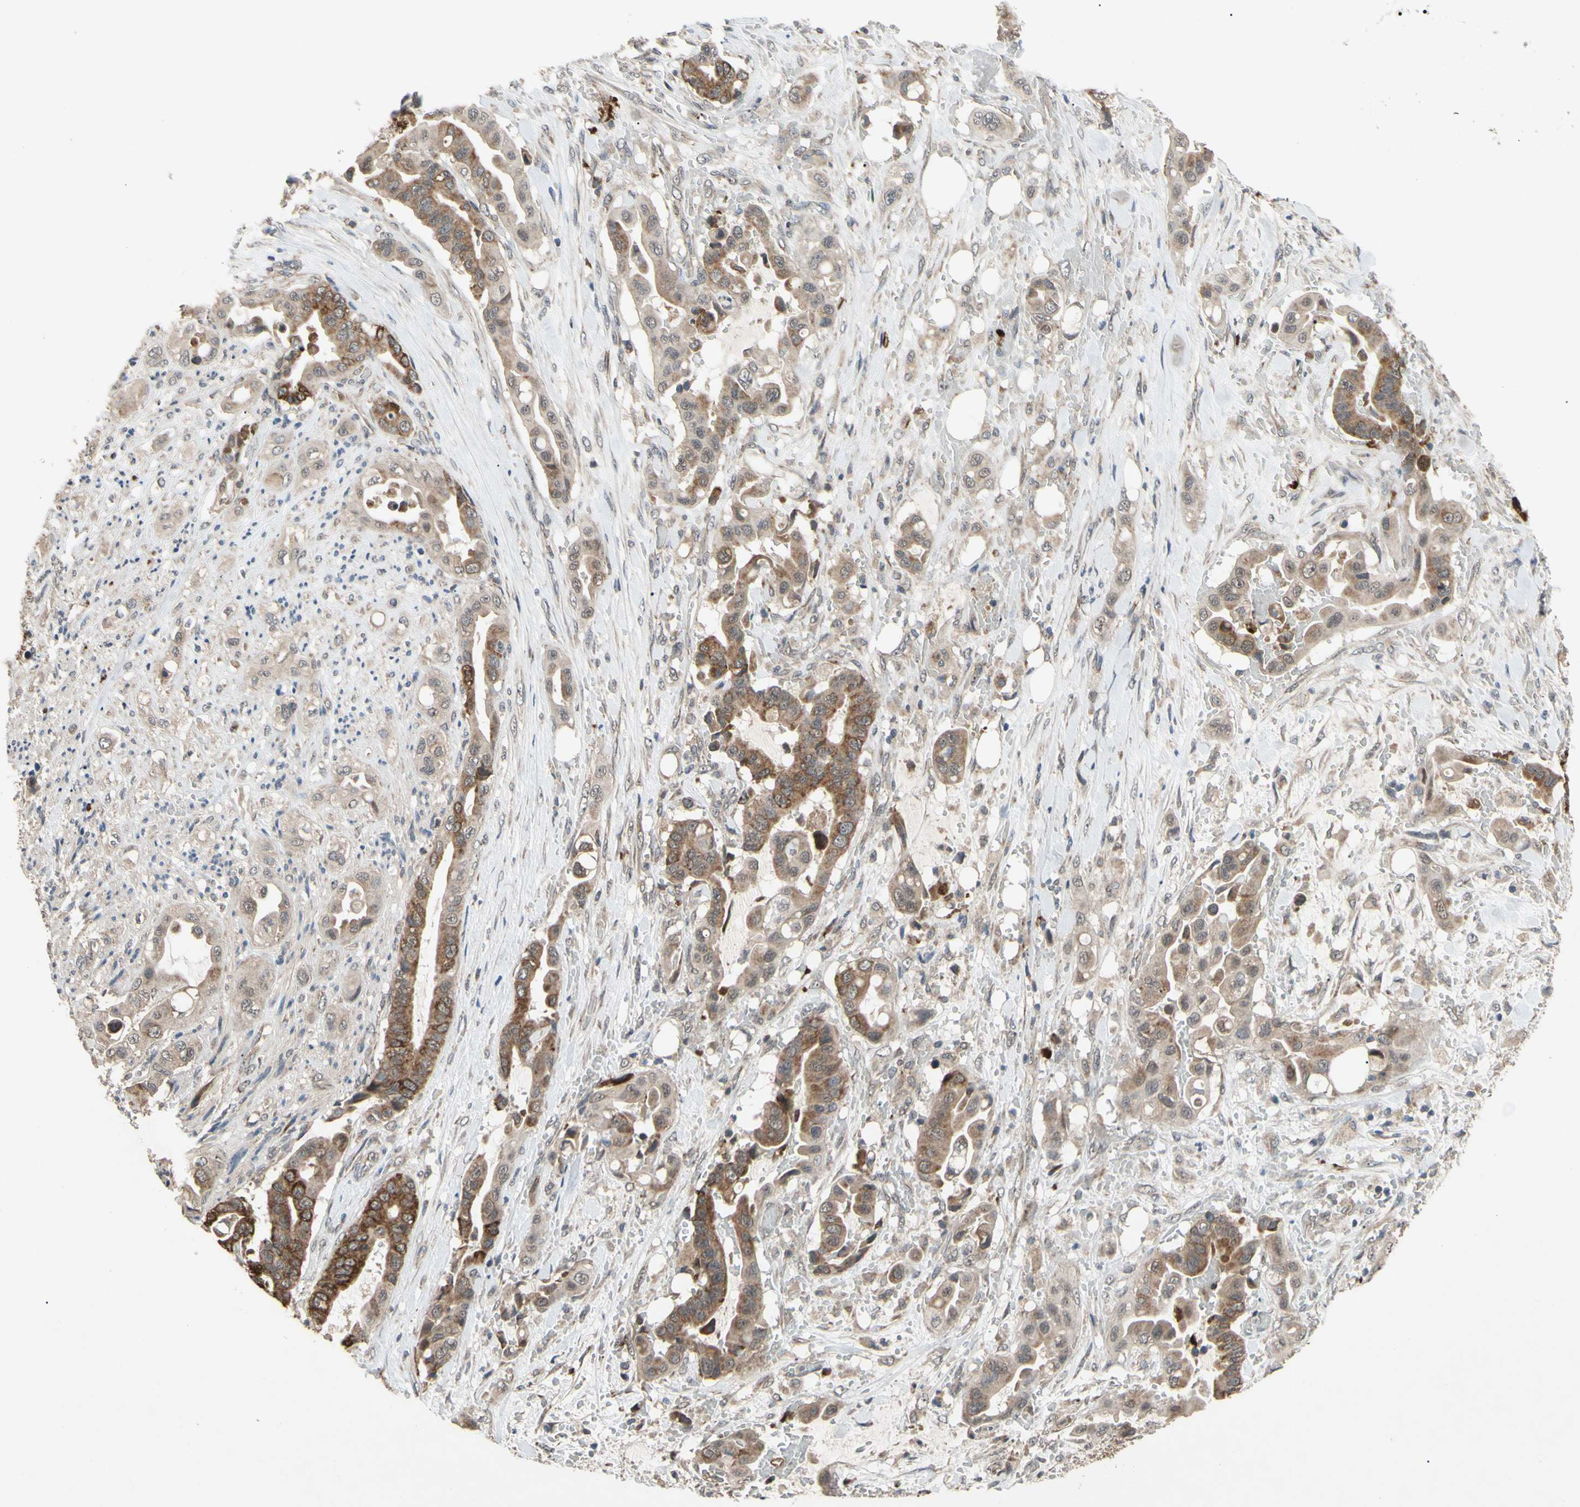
{"staining": {"intensity": "moderate", "quantity": ">75%", "location": "cytoplasmic/membranous"}, "tissue": "liver cancer", "cell_type": "Tumor cells", "image_type": "cancer", "snomed": [{"axis": "morphology", "description": "Cholangiocarcinoma"}, {"axis": "topography", "description": "Liver"}], "caption": "IHC photomicrograph of liver cholangiocarcinoma stained for a protein (brown), which reveals medium levels of moderate cytoplasmic/membranous positivity in about >75% of tumor cells.", "gene": "CD164", "patient": {"sex": "female", "age": 61}}